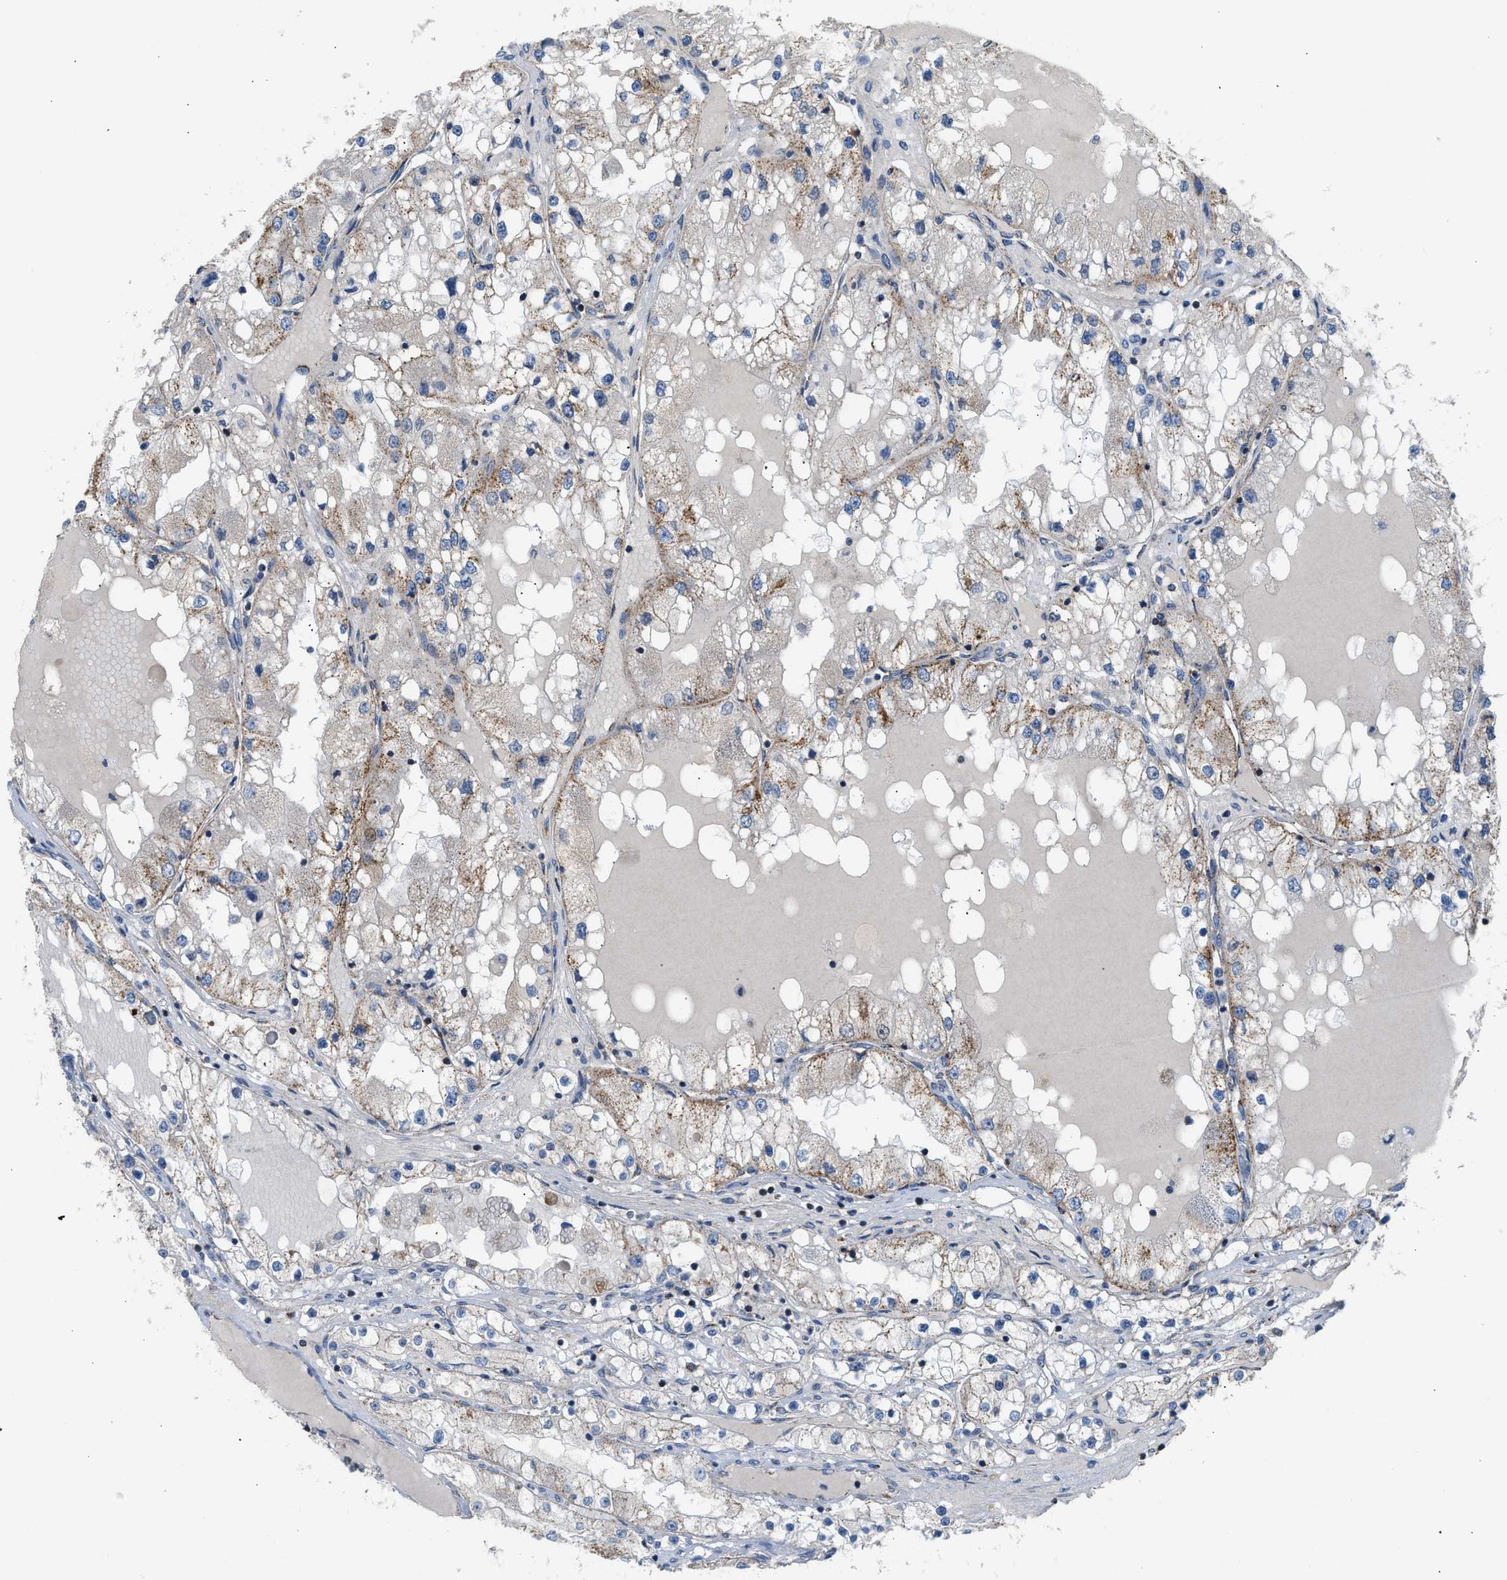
{"staining": {"intensity": "moderate", "quantity": "25%-75%", "location": "cytoplasmic/membranous"}, "tissue": "renal cancer", "cell_type": "Tumor cells", "image_type": "cancer", "snomed": [{"axis": "morphology", "description": "Adenocarcinoma, NOS"}, {"axis": "topography", "description": "Kidney"}], "caption": "Protein expression analysis of human renal adenocarcinoma reveals moderate cytoplasmic/membranous staining in approximately 25%-75% of tumor cells.", "gene": "GOT2", "patient": {"sex": "male", "age": 68}}